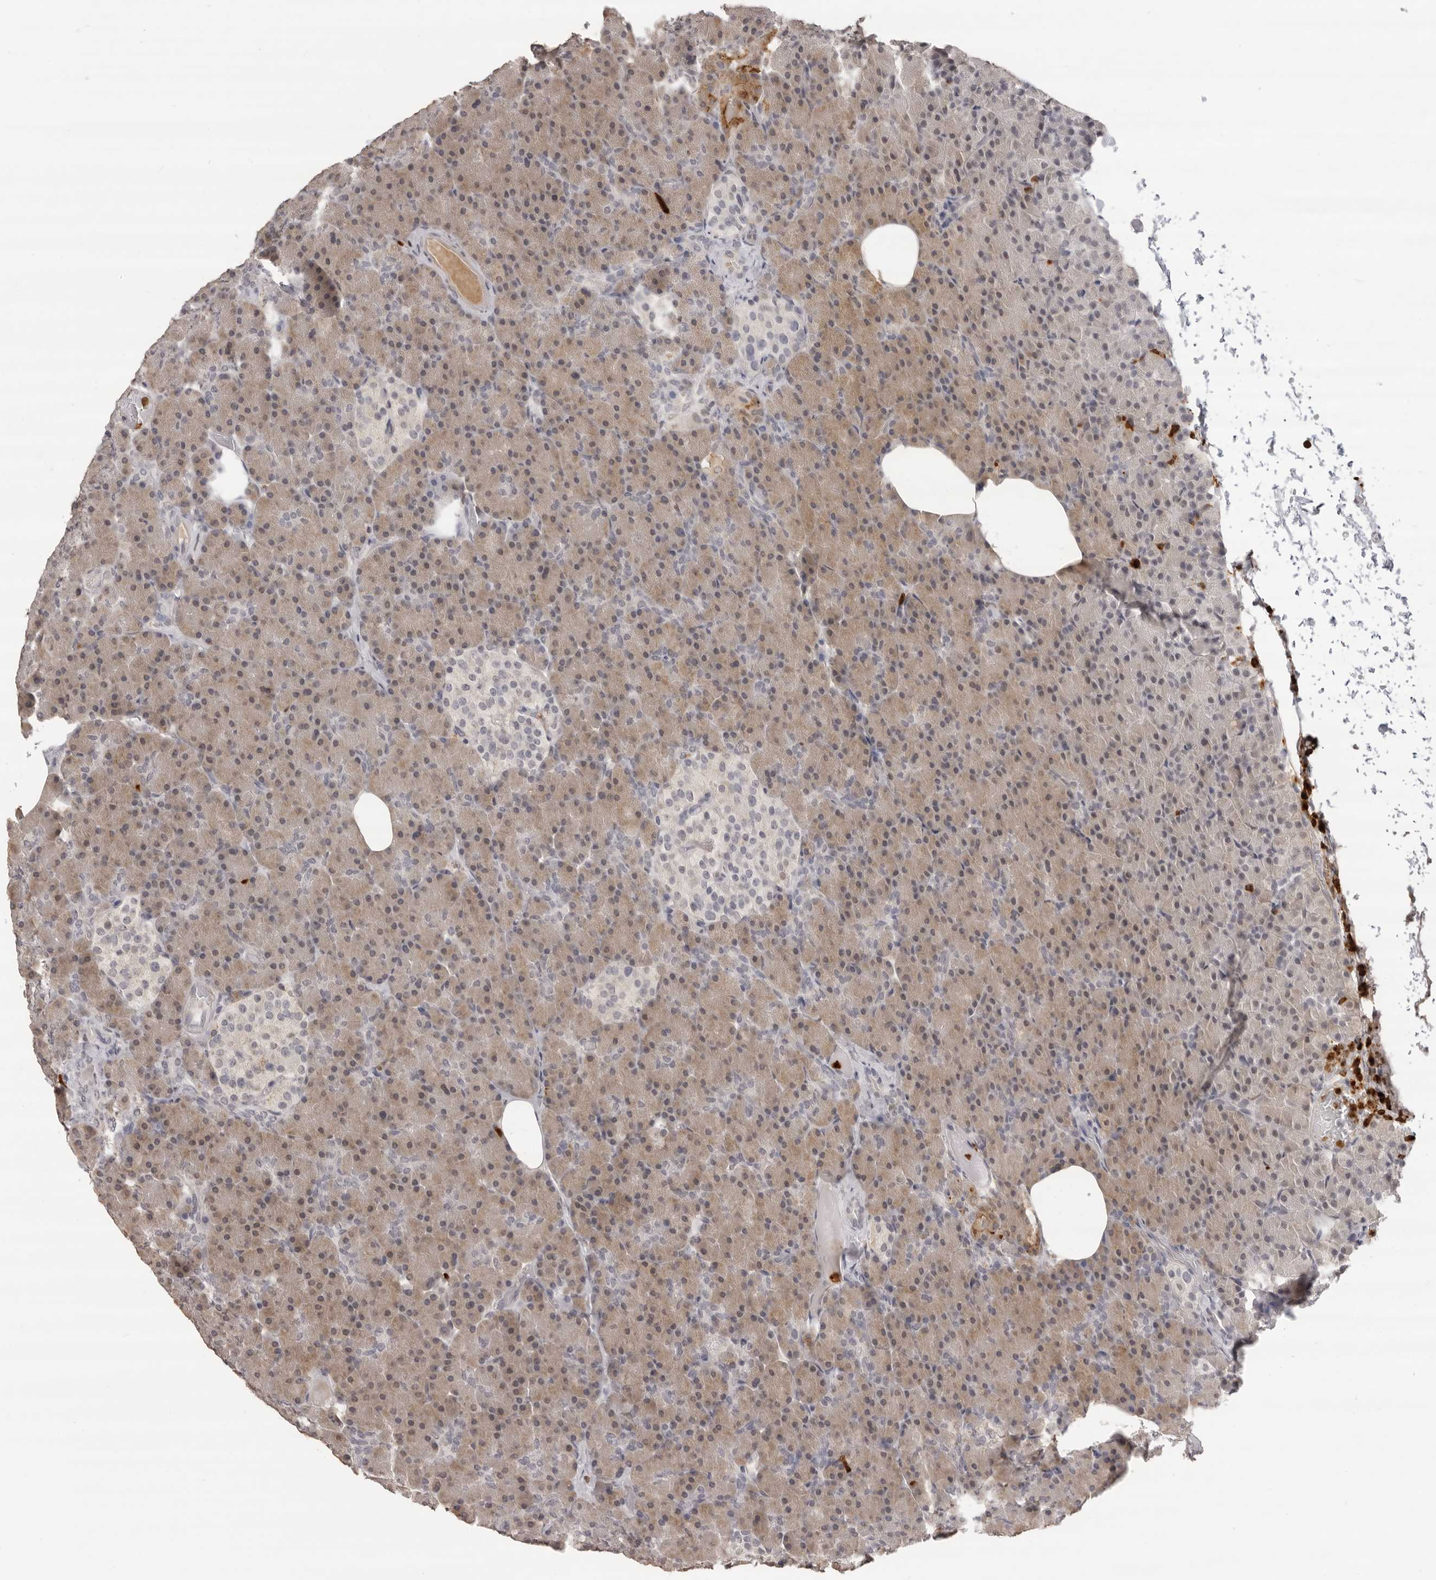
{"staining": {"intensity": "weak", "quantity": "25%-75%", "location": "cytoplasmic/membranous"}, "tissue": "pancreas", "cell_type": "Exocrine glandular cells", "image_type": "normal", "snomed": [{"axis": "morphology", "description": "Normal tissue, NOS"}, {"axis": "topography", "description": "Pancreas"}], "caption": "A high-resolution image shows immunohistochemistry staining of benign pancreas, which demonstrates weak cytoplasmic/membranous staining in approximately 25%-75% of exocrine glandular cells.", "gene": "IL31", "patient": {"sex": "female", "age": 43}}